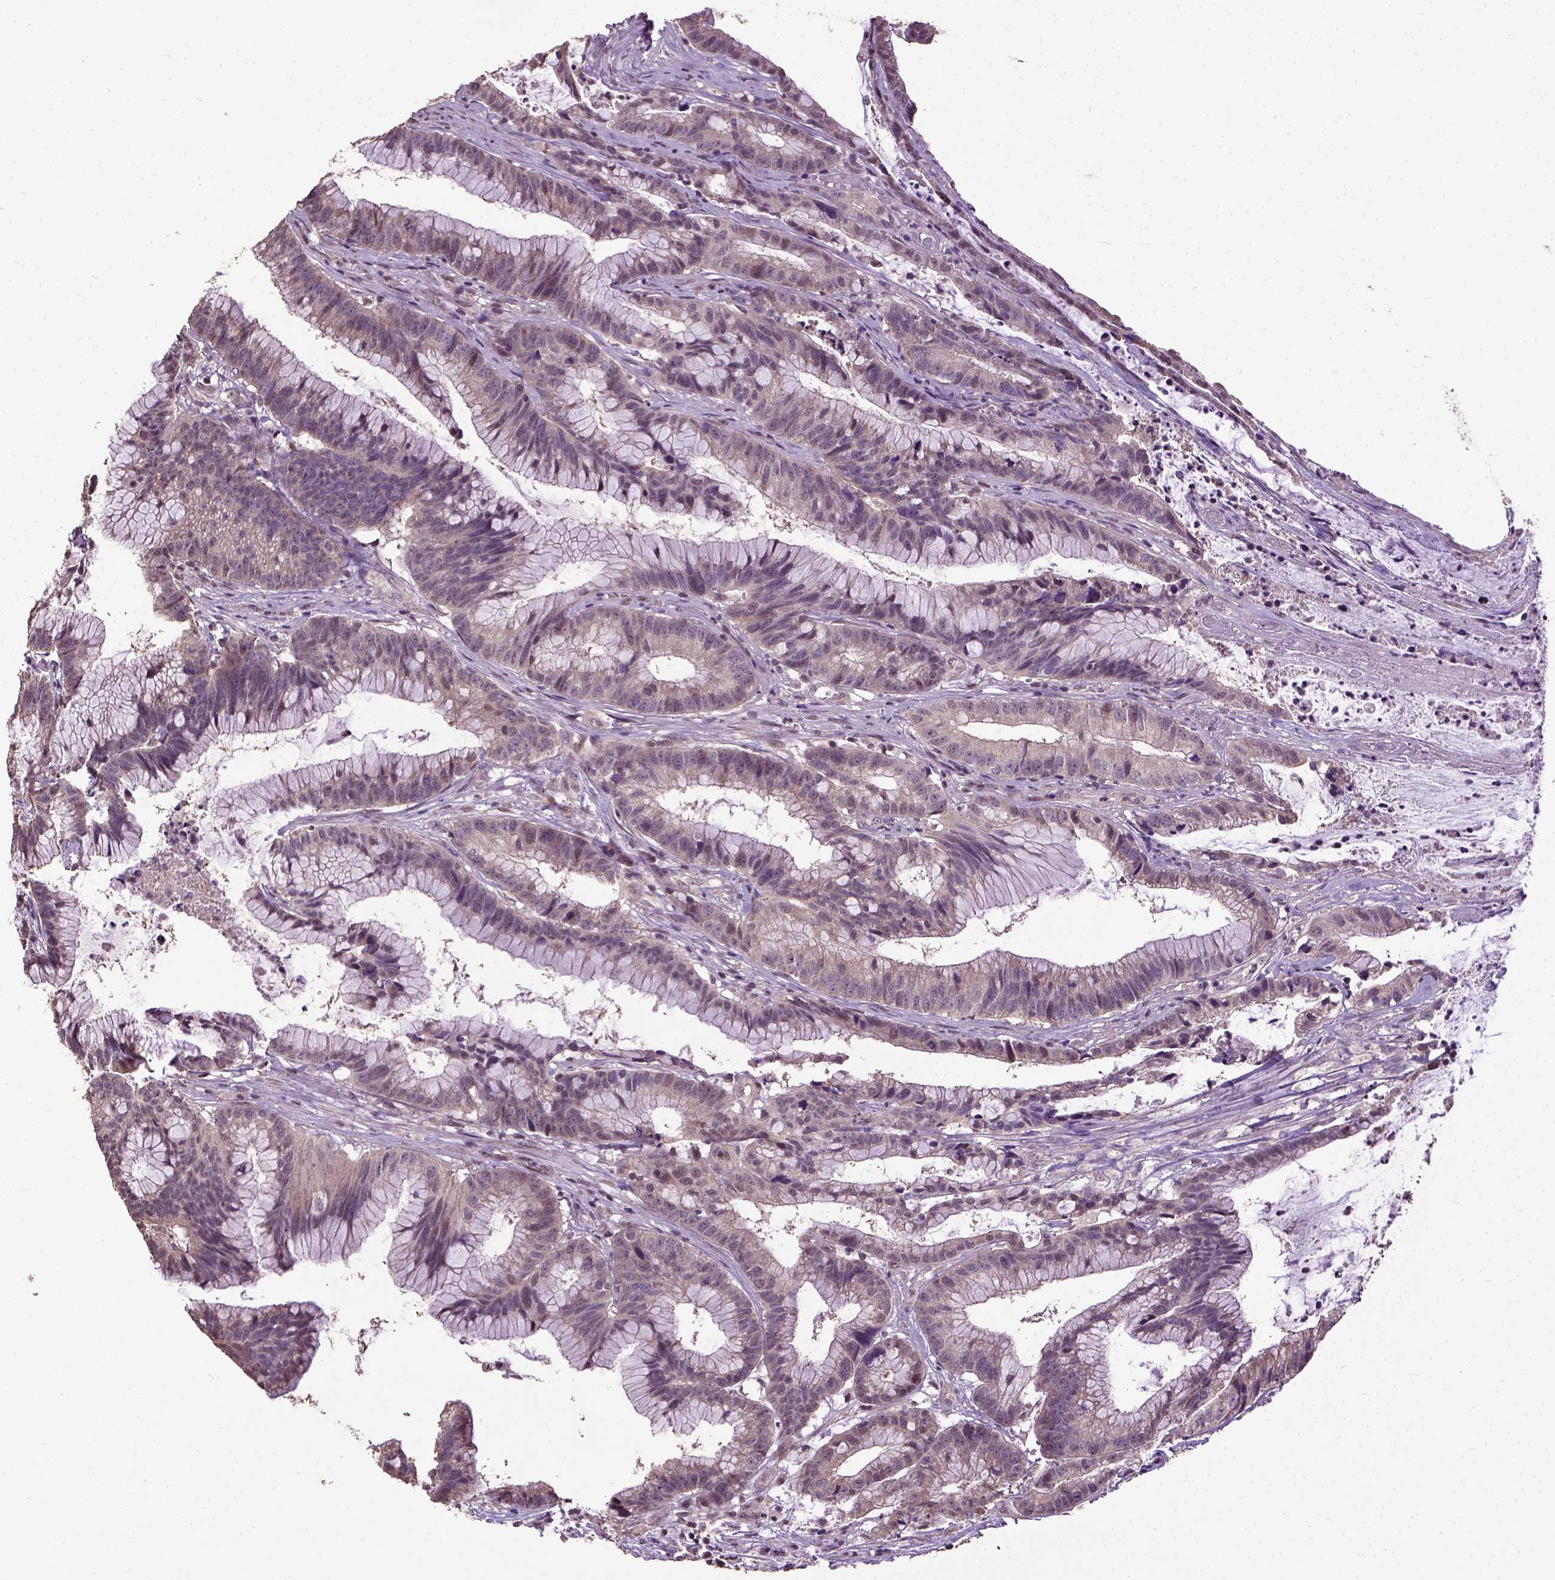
{"staining": {"intensity": "weak", "quantity": ">75%", "location": "cytoplasmic/membranous"}, "tissue": "colorectal cancer", "cell_type": "Tumor cells", "image_type": "cancer", "snomed": [{"axis": "morphology", "description": "Adenocarcinoma, NOS"}, {"axis": "topography", "description": "Colon"}], "caption": "Human colorectal adenocarcinoma stained with a brown dye reveals weak cytoplasmic/membranous positive expression in approximately >75% of tumor cells.", "gene": "UBA3", "patient": {"sex": "female", "age": 78}}